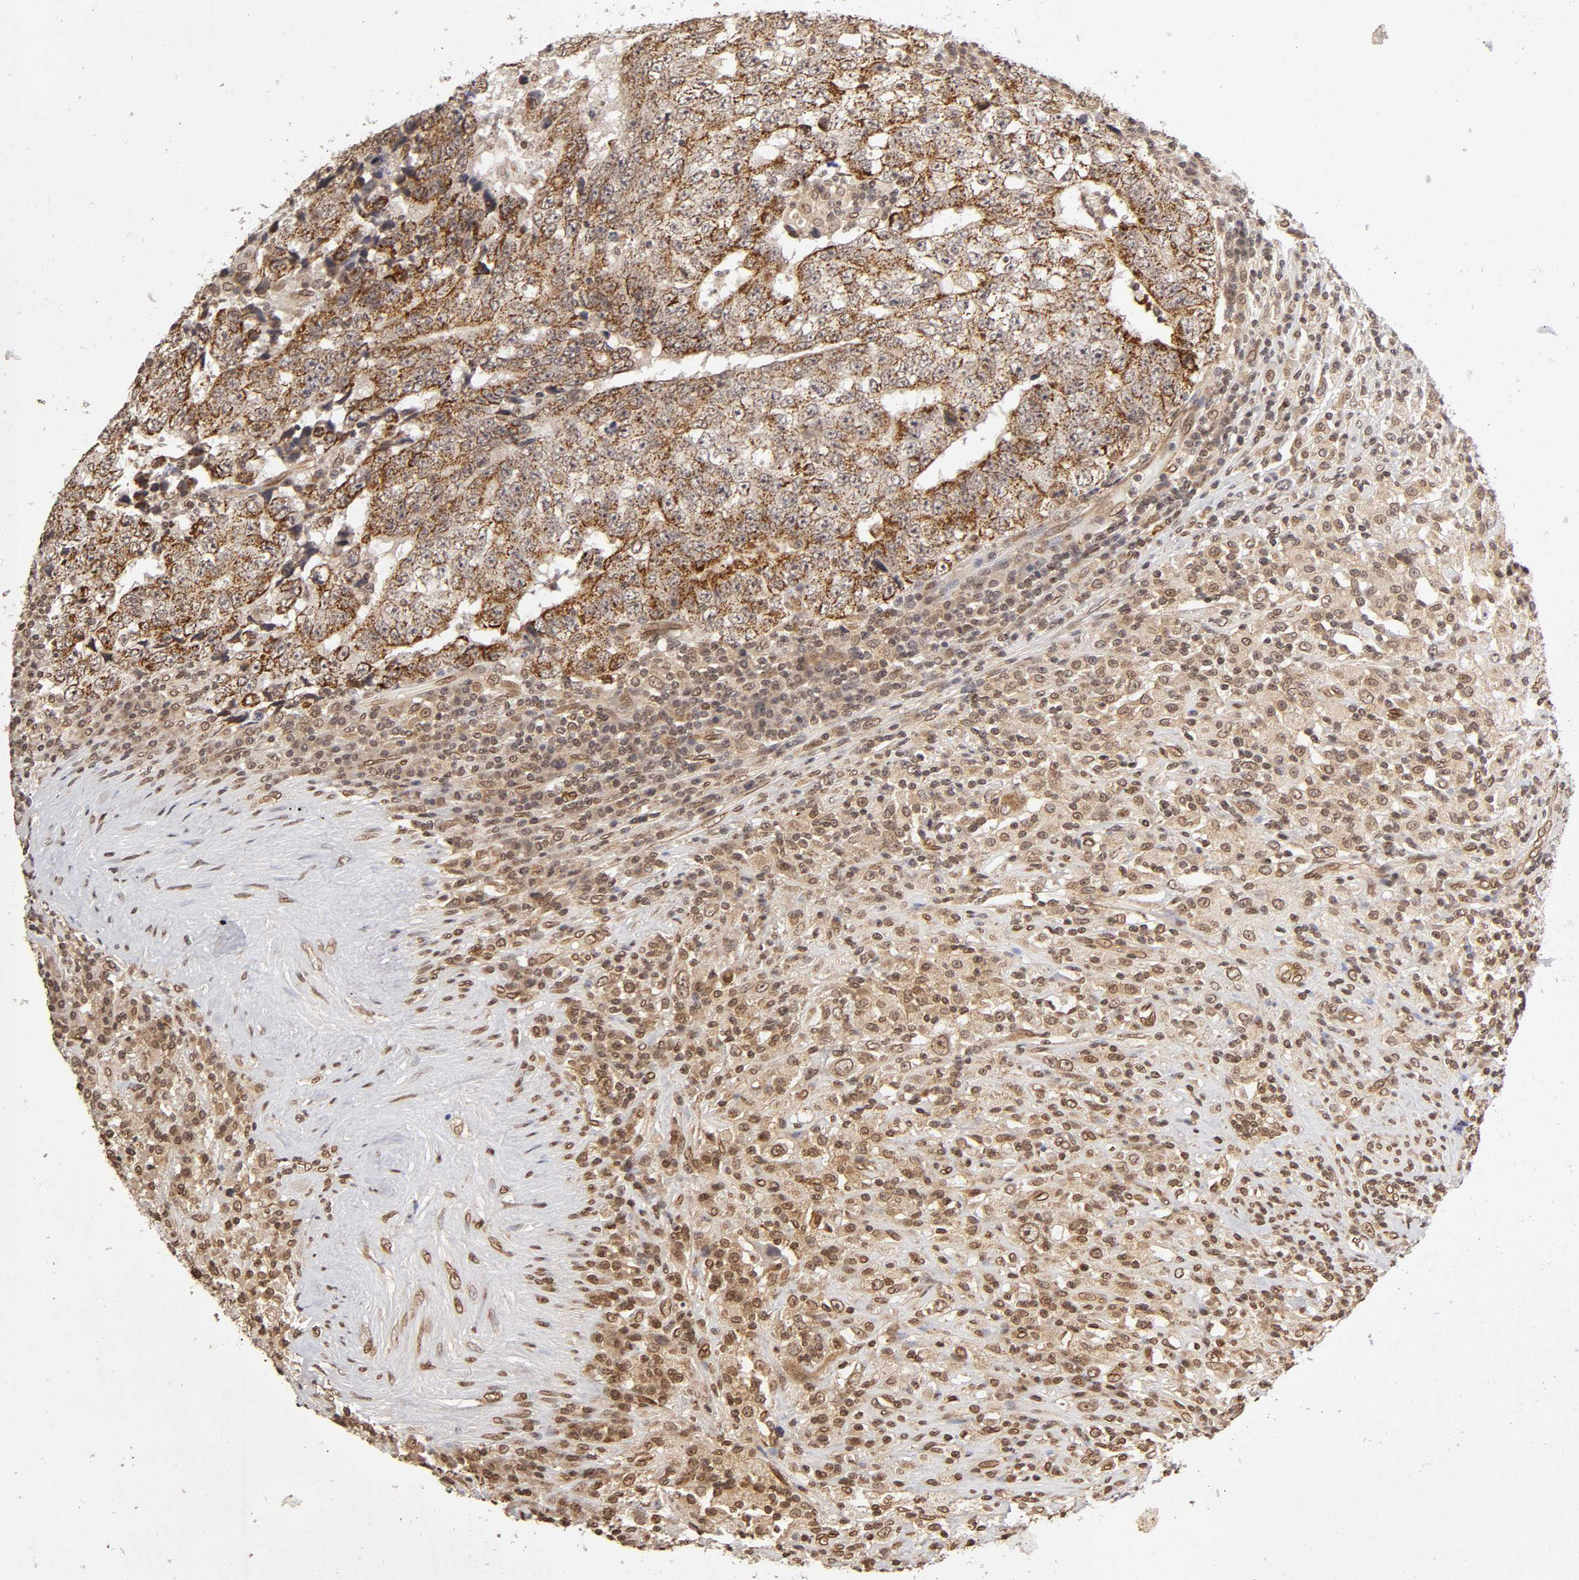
{"staining": {"intensity": "moderate", "quantity": ">75%", "location": "cytoplasmic/membranous"}, "tissue": "testis cancer", "cell_type": "Tumor cells", "image_type": "cancer", "snomed": [{"axis": "morphology", "description": "Necrosis, NOS"}, {"axis": "morphology", "description": "Carcinoma, Embryonal, NOS"}, {"axis": "topography", "description": "Testis"}], "caption": "Embryonal carcinoma (testis) stained with DAB (3,3'-diaminobenzidine) immunohistochemistry (IHC) exhibits medium levels of moderate cytoplasmic/membranous staining in about >75% of tumor cells.", "gene": "MLLT6", "patient": {"sex": "male", "age": 19}}